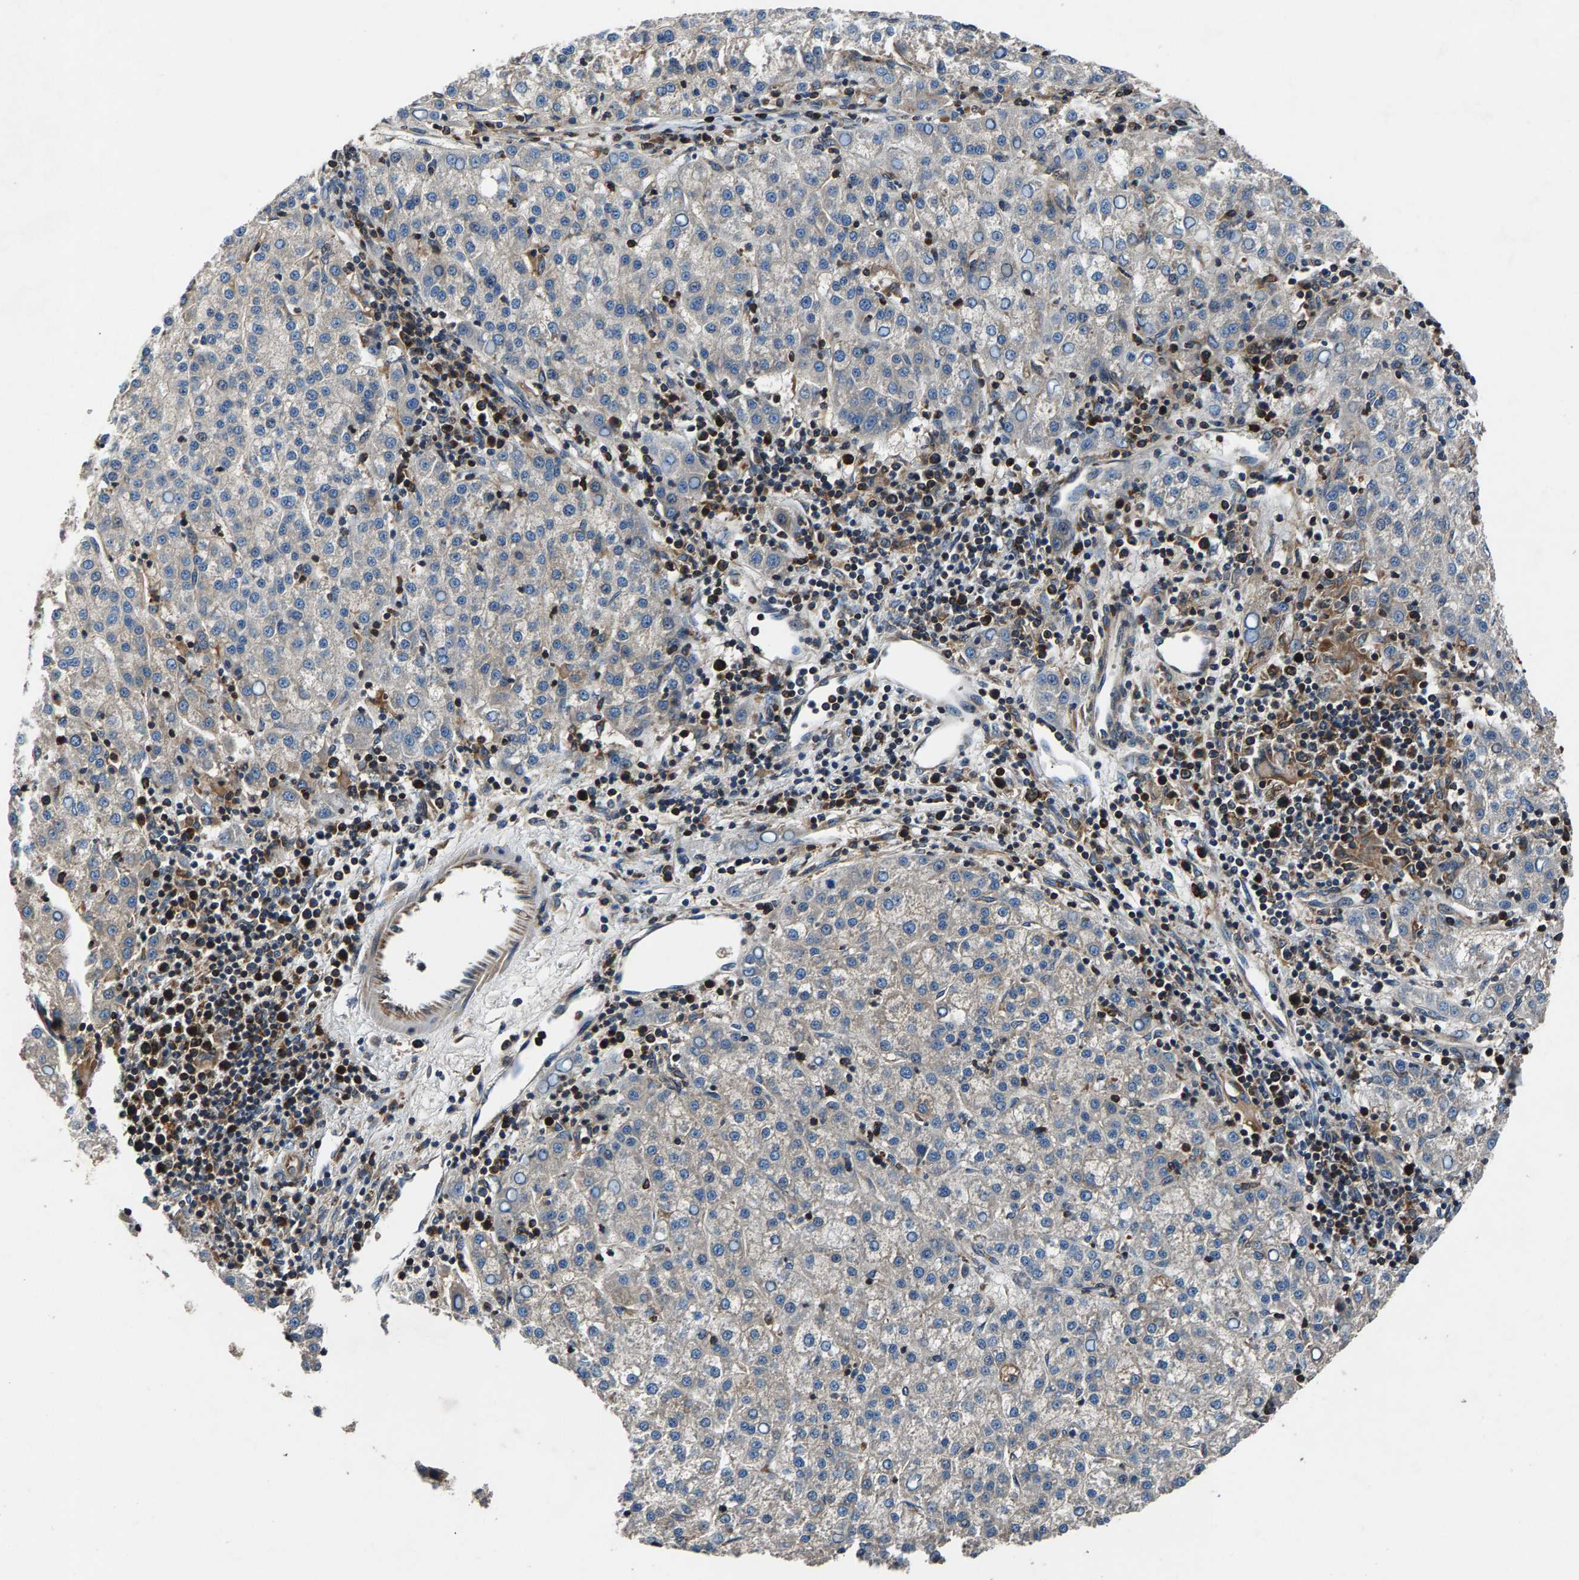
{"staining": {"intensity": "negative", "quantity": "none", "location": "none"}, "tissue": "liver cancer", "cell_type": "Tumor cells", "image_type": "cancer", "snomed": [{"axis": "morphology", "description": "Carcinoma, Hepatocellular, NOS"}, {"axis": "topography", "description": "Liver"}], "caption": "Tumor cells show no significant staining in liver cancer.", "gene": "LPCAT1", "patient": {"sex": "female", "age": 58}}